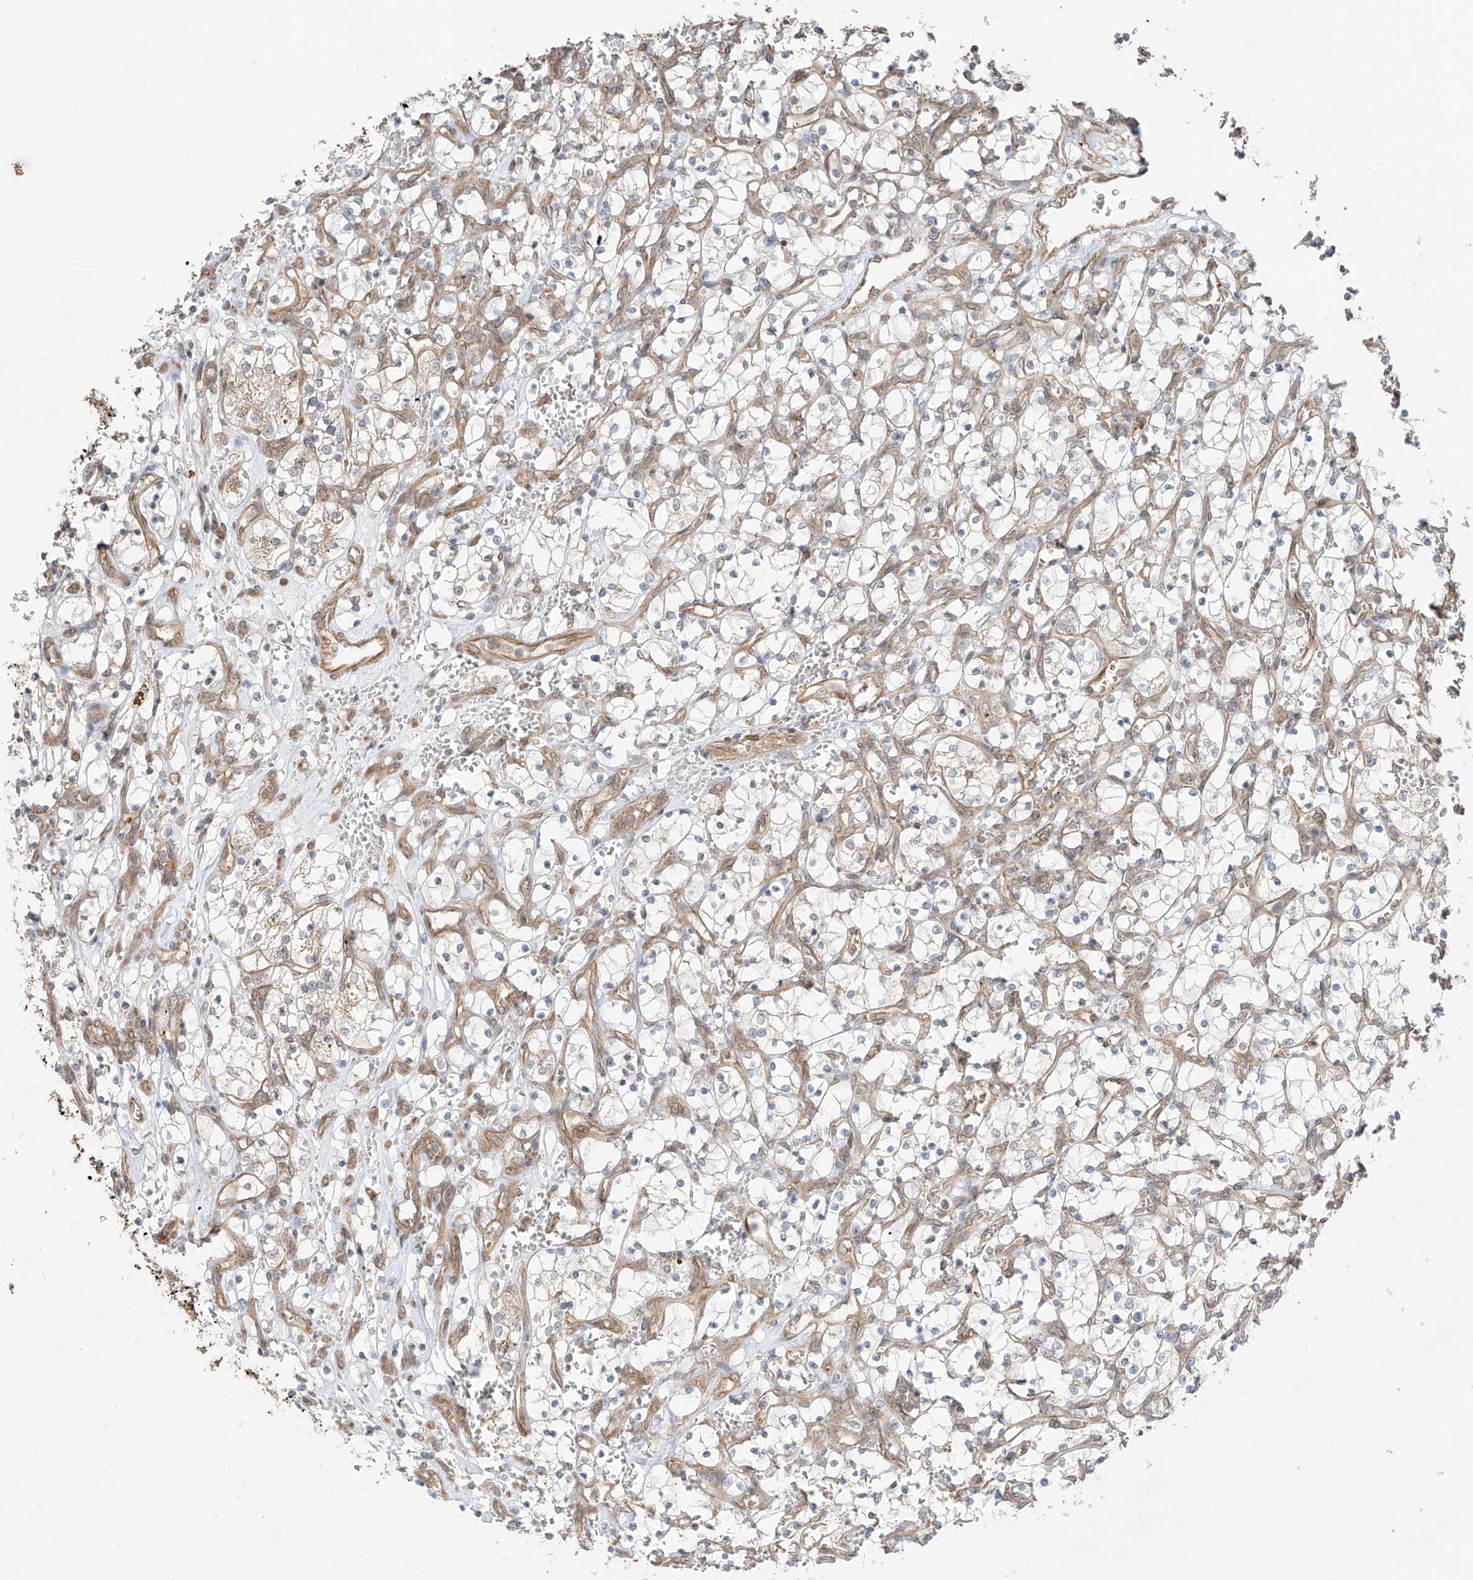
{"staining": {"intensity": "negative", "quantity": "none", "location": "none"}, "tissue": "renal cancer", "cell_type": "Tumor cells", "image_type": "cancer", "snomed": [{"axis": "morphology", "description": "Adenocarcinoma, NOS"}, {"axis": "topography", "description": "Kidney"}], "caption": "Protein analysis of renal adenocarcinoma displays no significant expression in tumor cells. (DAB immunohistochemistry visualized using brightfield microscopy, high magnification).", "gene": "CEP162", "patient": {"sex": "female", "age": 69}}